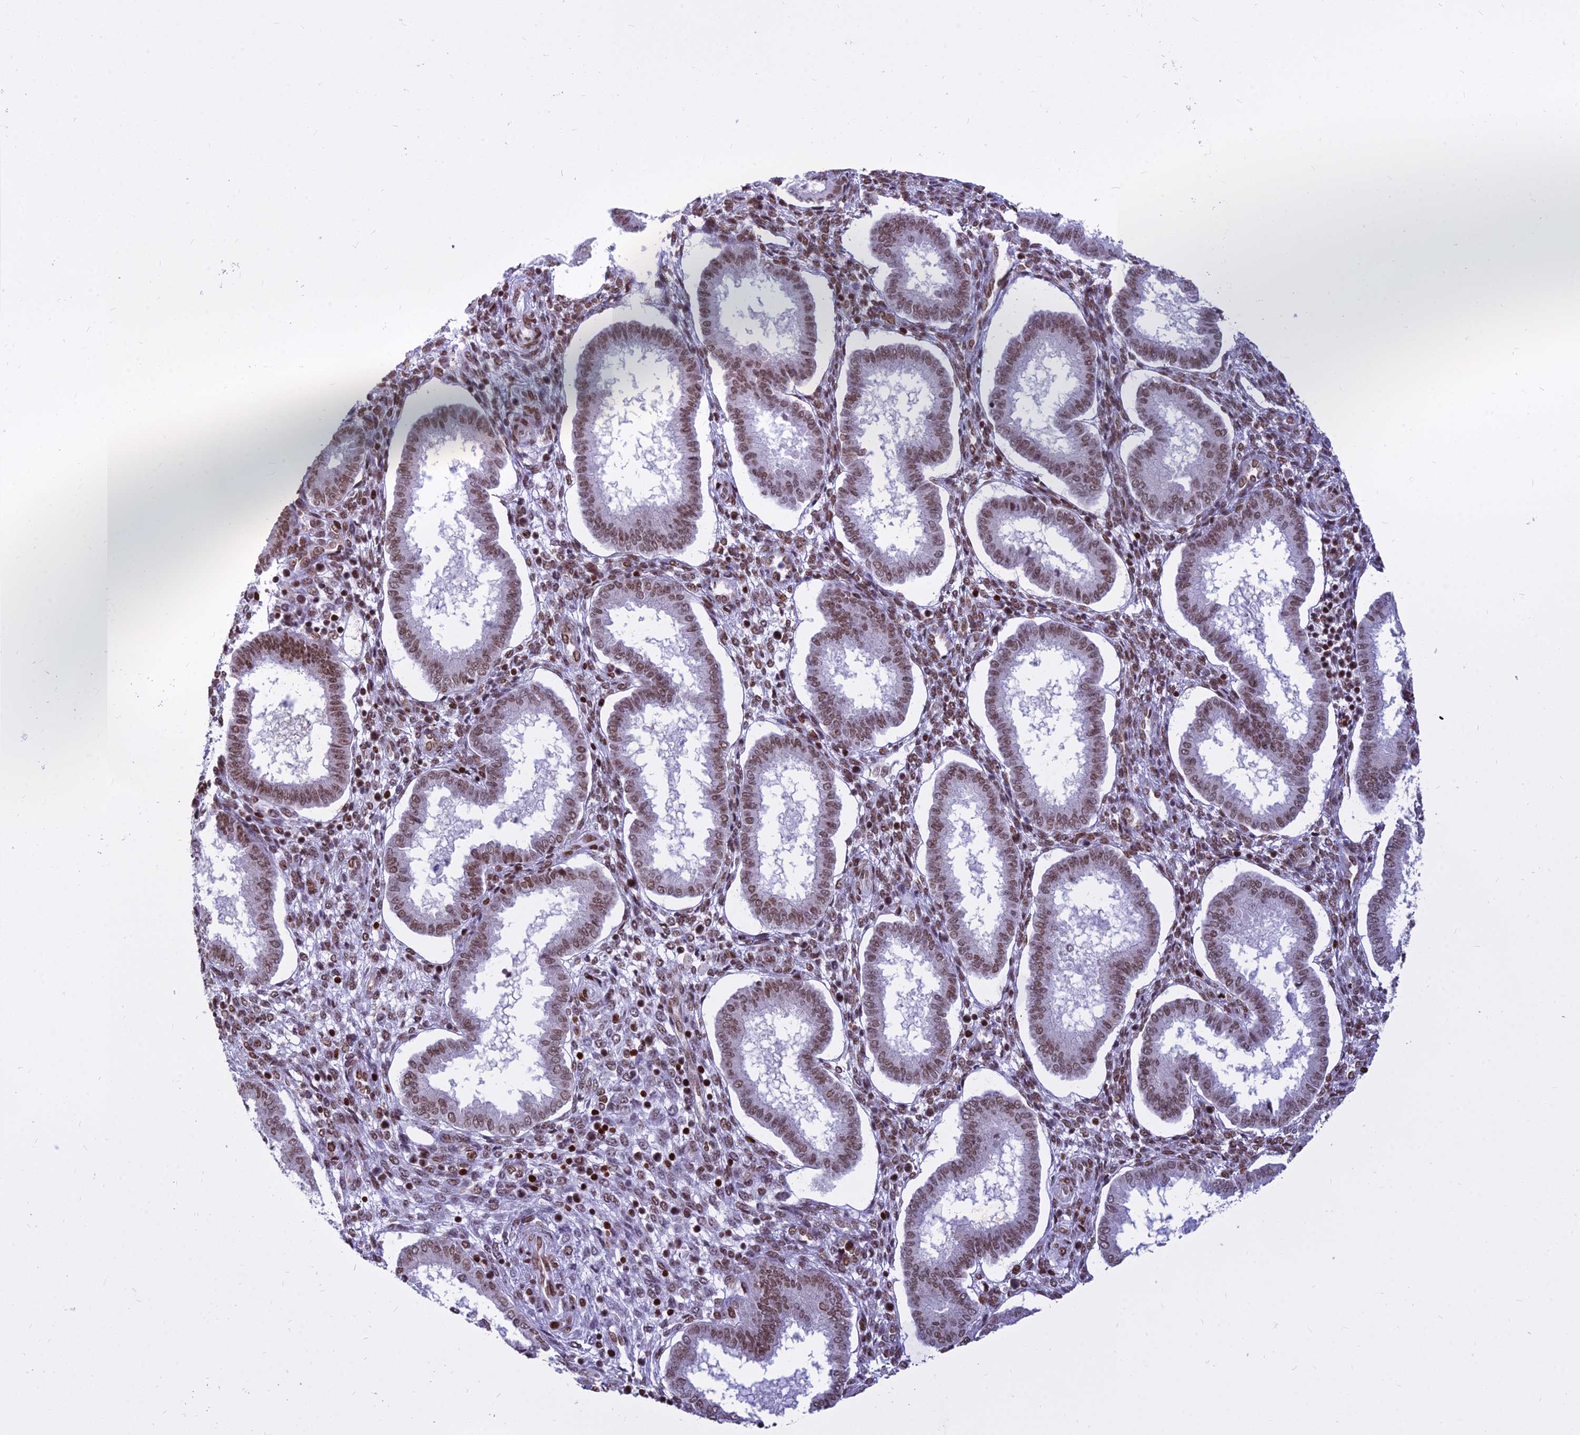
{"staining": {"intensity": "moderate", "quantity": "25%-75%", "location": "nuclear"}, "tissue": "endometrium", "cell_type": "Cells in endometrial stroma", "image_type": "normal", "snomed": [{"axis": "morphology", "description": "Normal tissue, NOS"}, {"axis": "topography", "description": "Endometrium"}], "caption": "Immunohistochemical staining of benign endometrium shows moderate nuclear protein staining in approximately 25%-75% of cells in endometrial stroma. Nuclei are stained in blue.", "gene": "PARP1", "patient": {"sex": "female", "age": 24}}